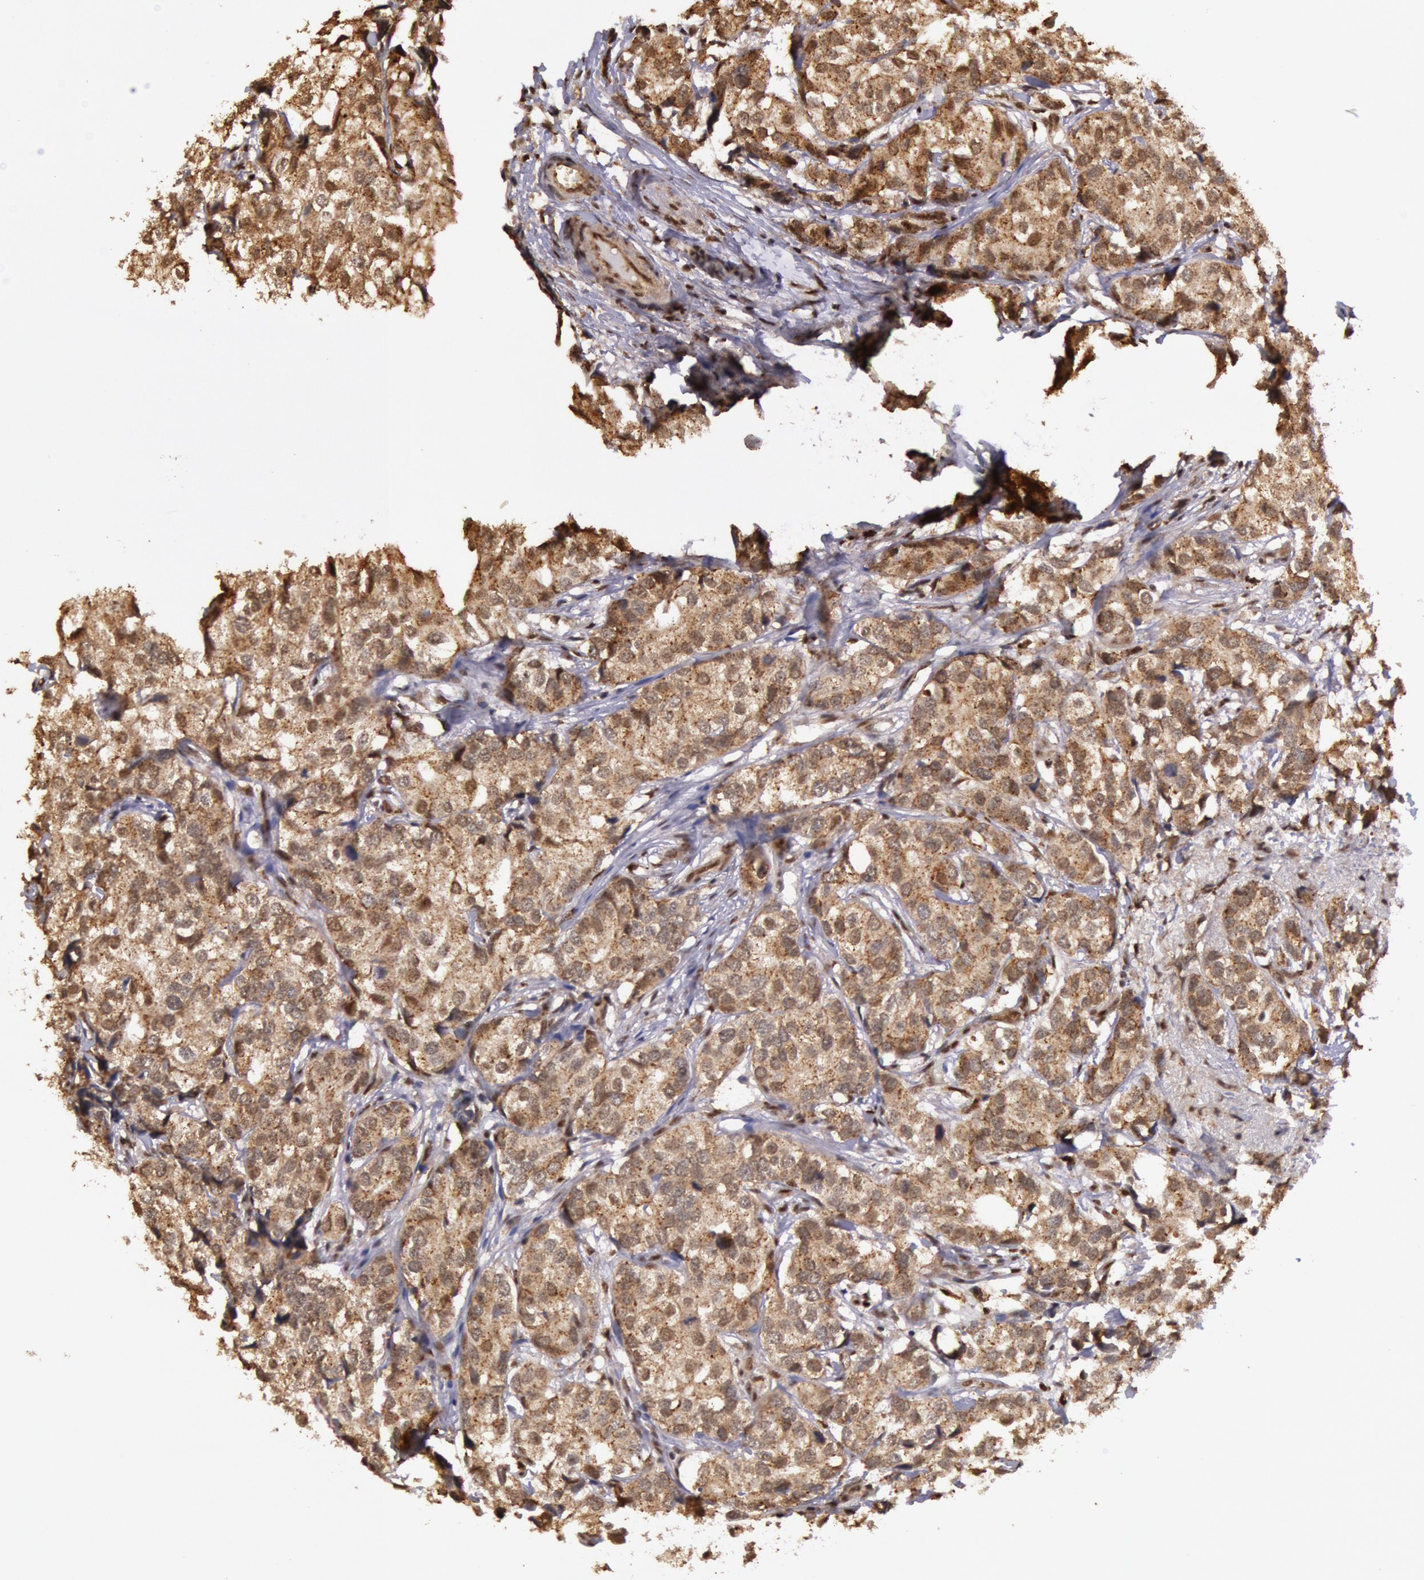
{"staining": {"intensity": "moderate", "quantity": ">75%", "location": "cytoplasmic/membranous,nuclear"}, "tissue": "breast cancer", "cell_type": "Tumor cells", "image_type": "cancer", "snomed": [{"axis": "morphology", "description": "Duct carcinoma"}, {"axis": "topography", "description": "Breast"}], "caption": "Immunohistochemical staining of breast cancer demonstrates medium levels of moderate cytoplasmic/membranous and nuclear protein staining in approximately >75% of tumor cells.", "gene": "LIG4", "patient": {"sex": "female", "age": 68}}